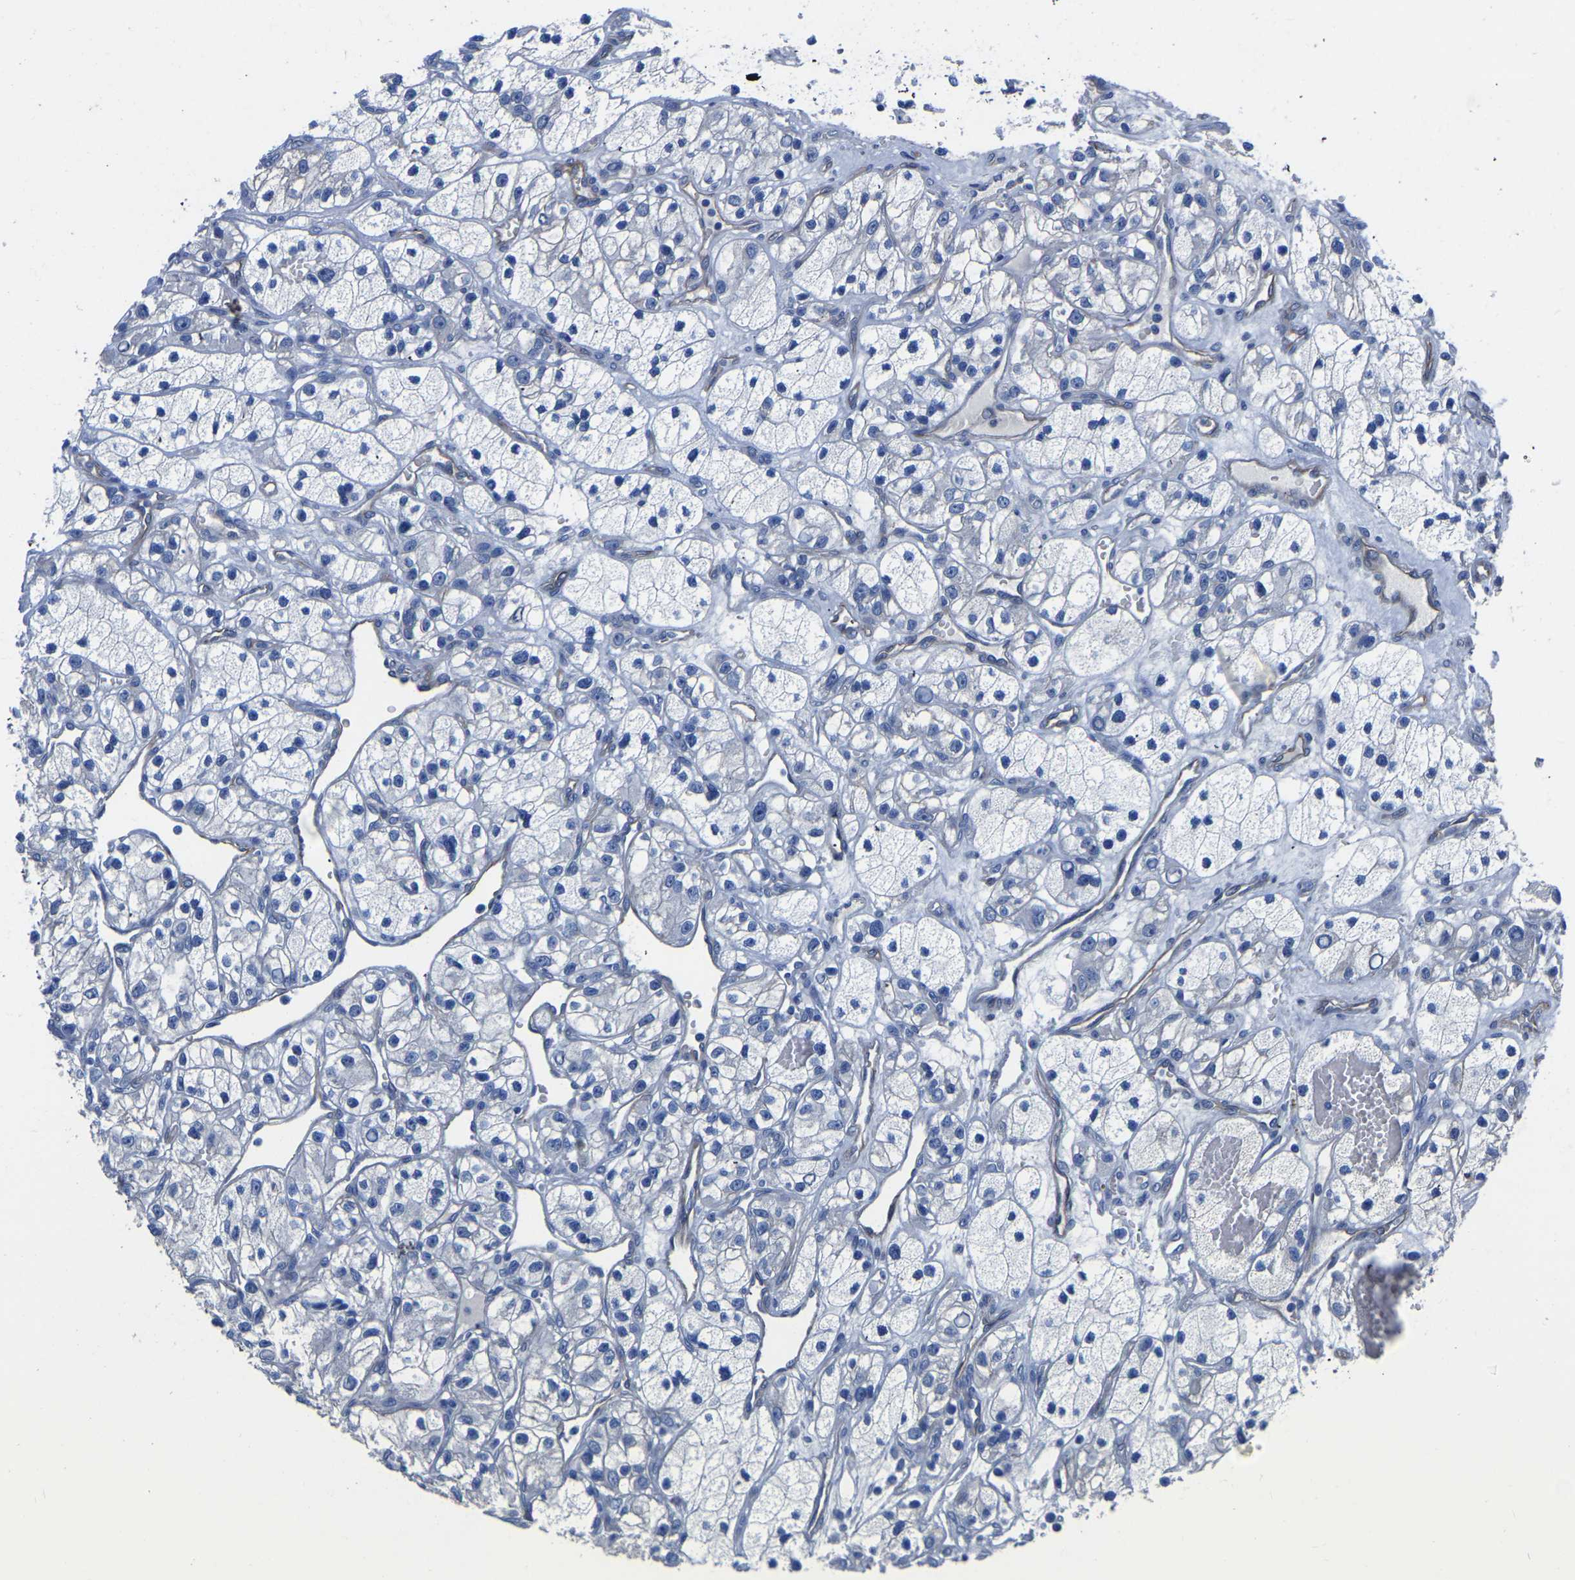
{"staining": {"intensity": "negative", "quantity": "none", "location": "none"}, "tissue": "renal cancer", "cell_type": "Tumor cells", "image_type": "cancer", "snomed": [{"axis": "morphology", "description": "Adenocarcinoma, NOS"}, {"axis": "topography", "description": "Kidney"}], "caption": "The immunohistochemistry (IHC) histopathology image has no significant positivity in tumor cells of renal cancer tissue.", "gene": "SLC45A3", "patient": {"sex": "female", "age": 57}}